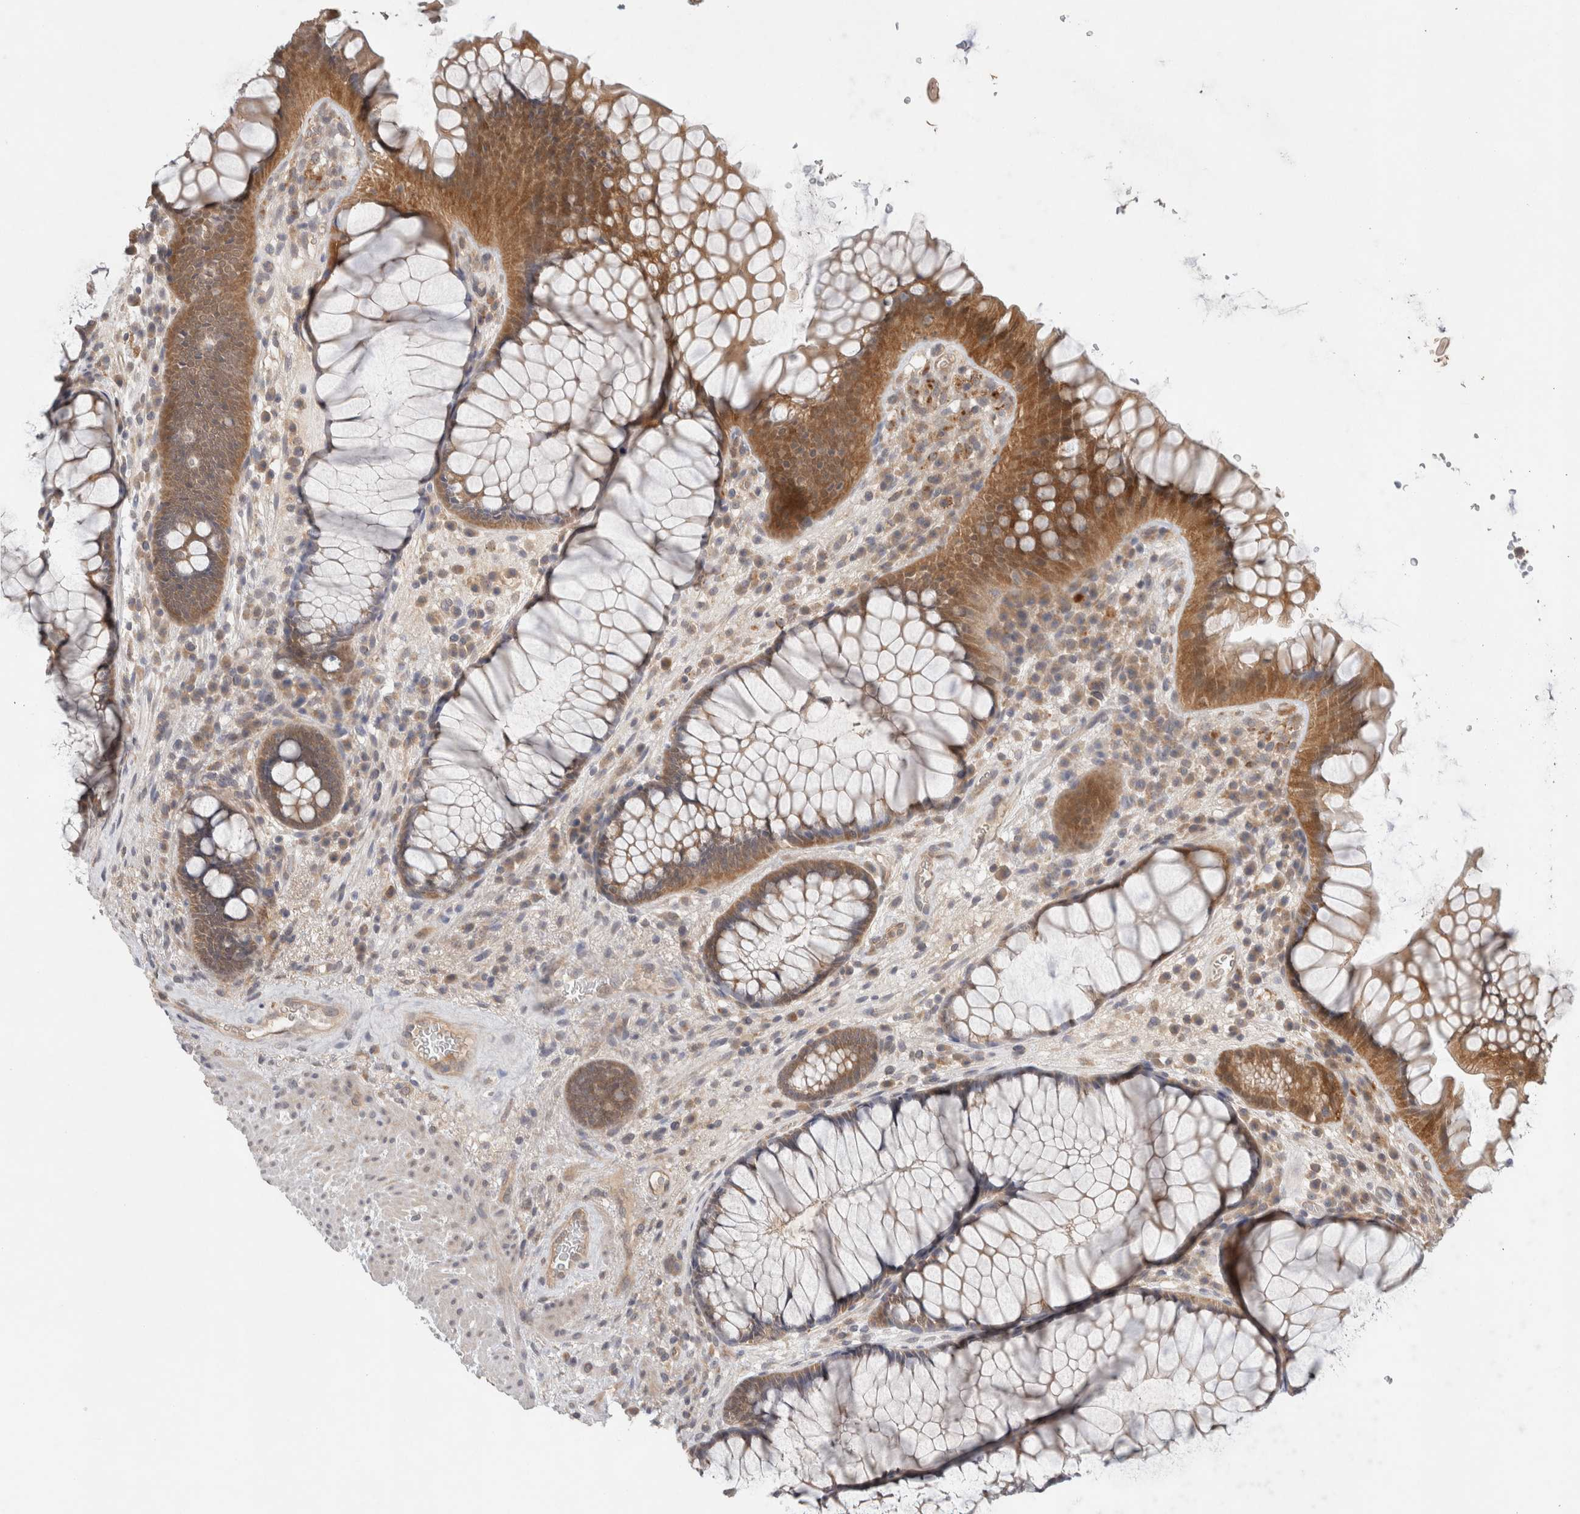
{"staining": {"intensity": "moderate", "quantity": ">75%", "location": "cytoplasmic/membranous"}, "tissue": "rectum", "cell_type": "Glandular cells", "image_type": "normal", "snomed": [{"axis": "morphology", "description": "Normal tissue, NOS"}, {"axis": "topography", "description": "Rectum"}], "caption": "Rectum stained with a brown dye shows moderate cytoplasmic/membranous positive expression in approximately >75% of glandular cells.", "gene": "SGK1", "patient": {"sex": "male", "age": 51}}